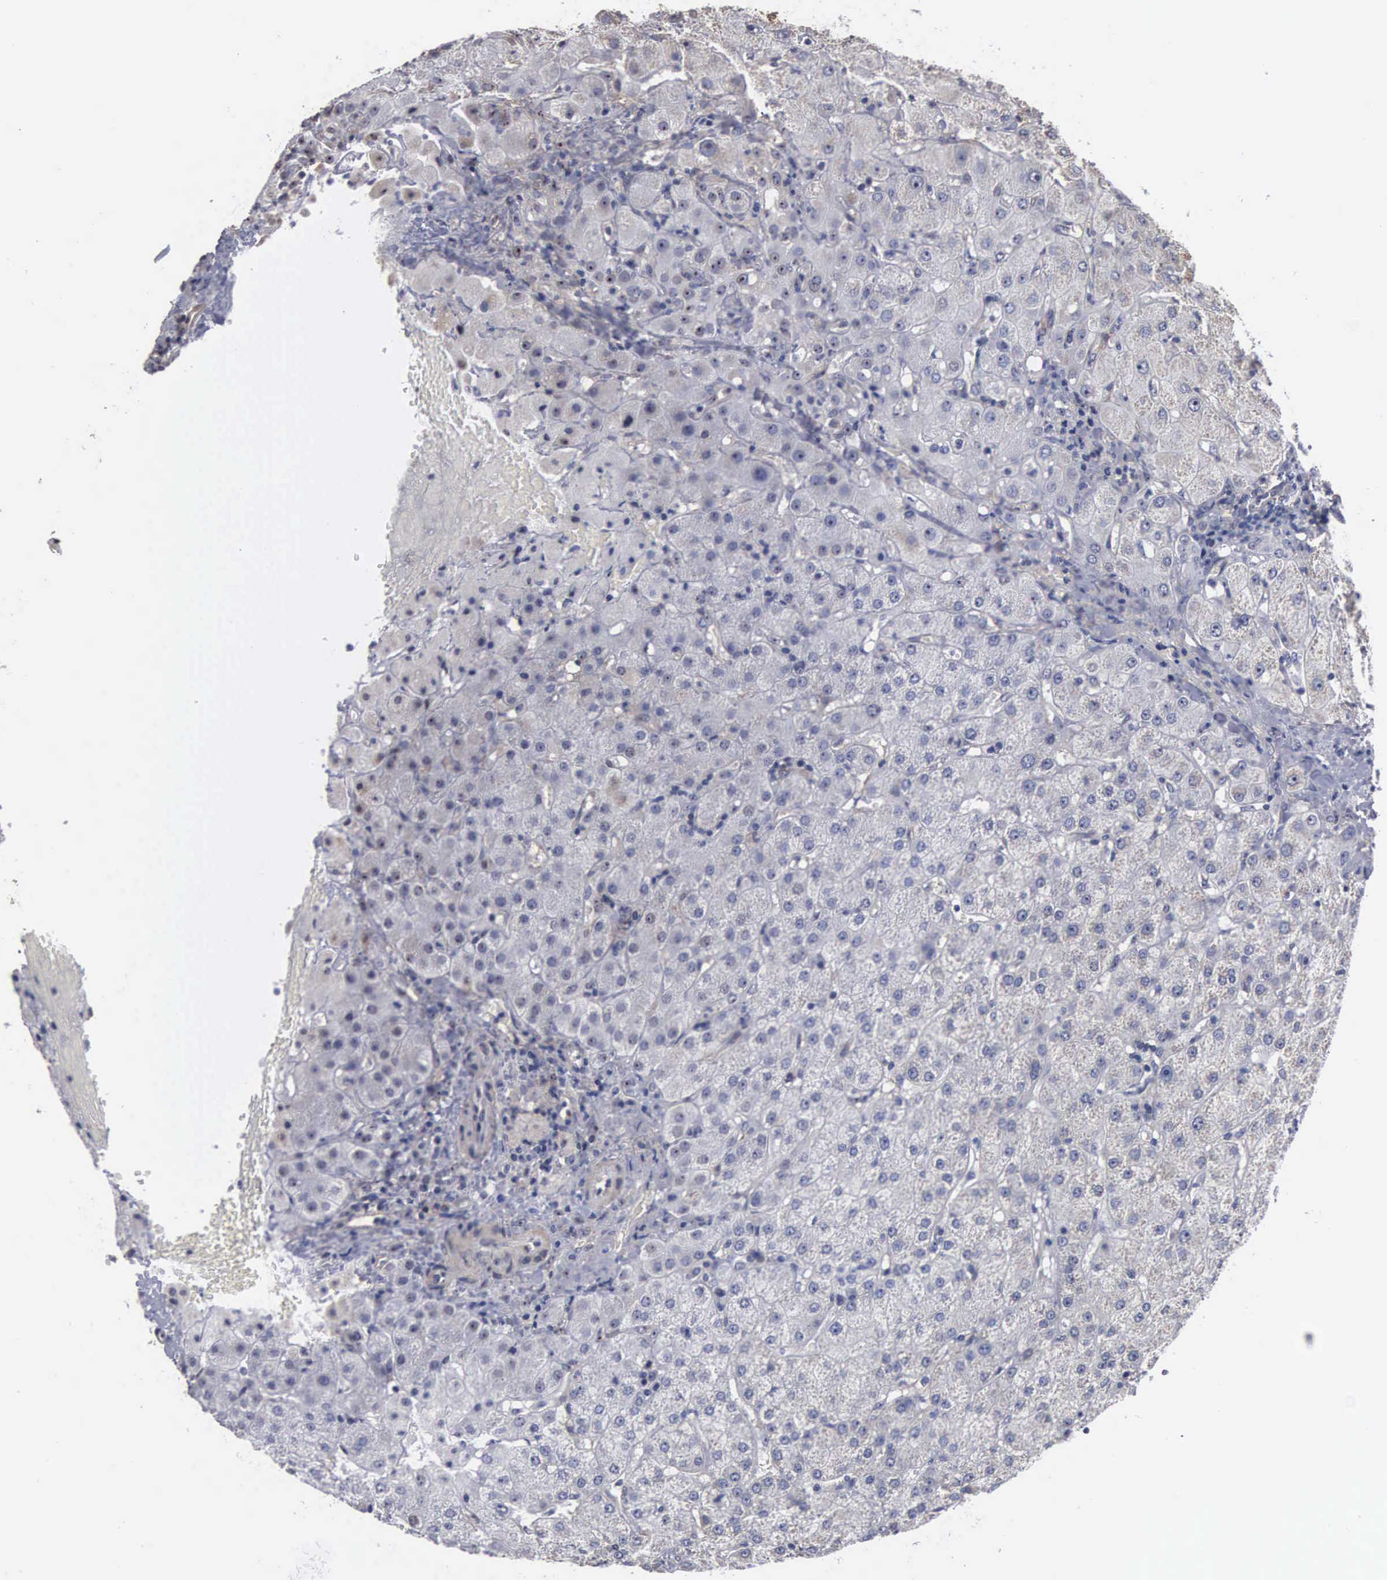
{"staining": {"intensity": "negative", "quantity": "none", "location": "none"}, "tissue": "liver", "cell_type": "Cholangiocytes", "image_type": "normal", "snomed": [{"axis": "morphology", "description": "Normal tissue, NOS"}, {"axis": "topography", "description": "Liver"}], "caption": "The micrograph shows no significant expression in cholangiocytes of liver.", "gene": "NGDN", "patient": {"sex": "female", "age": 79}}